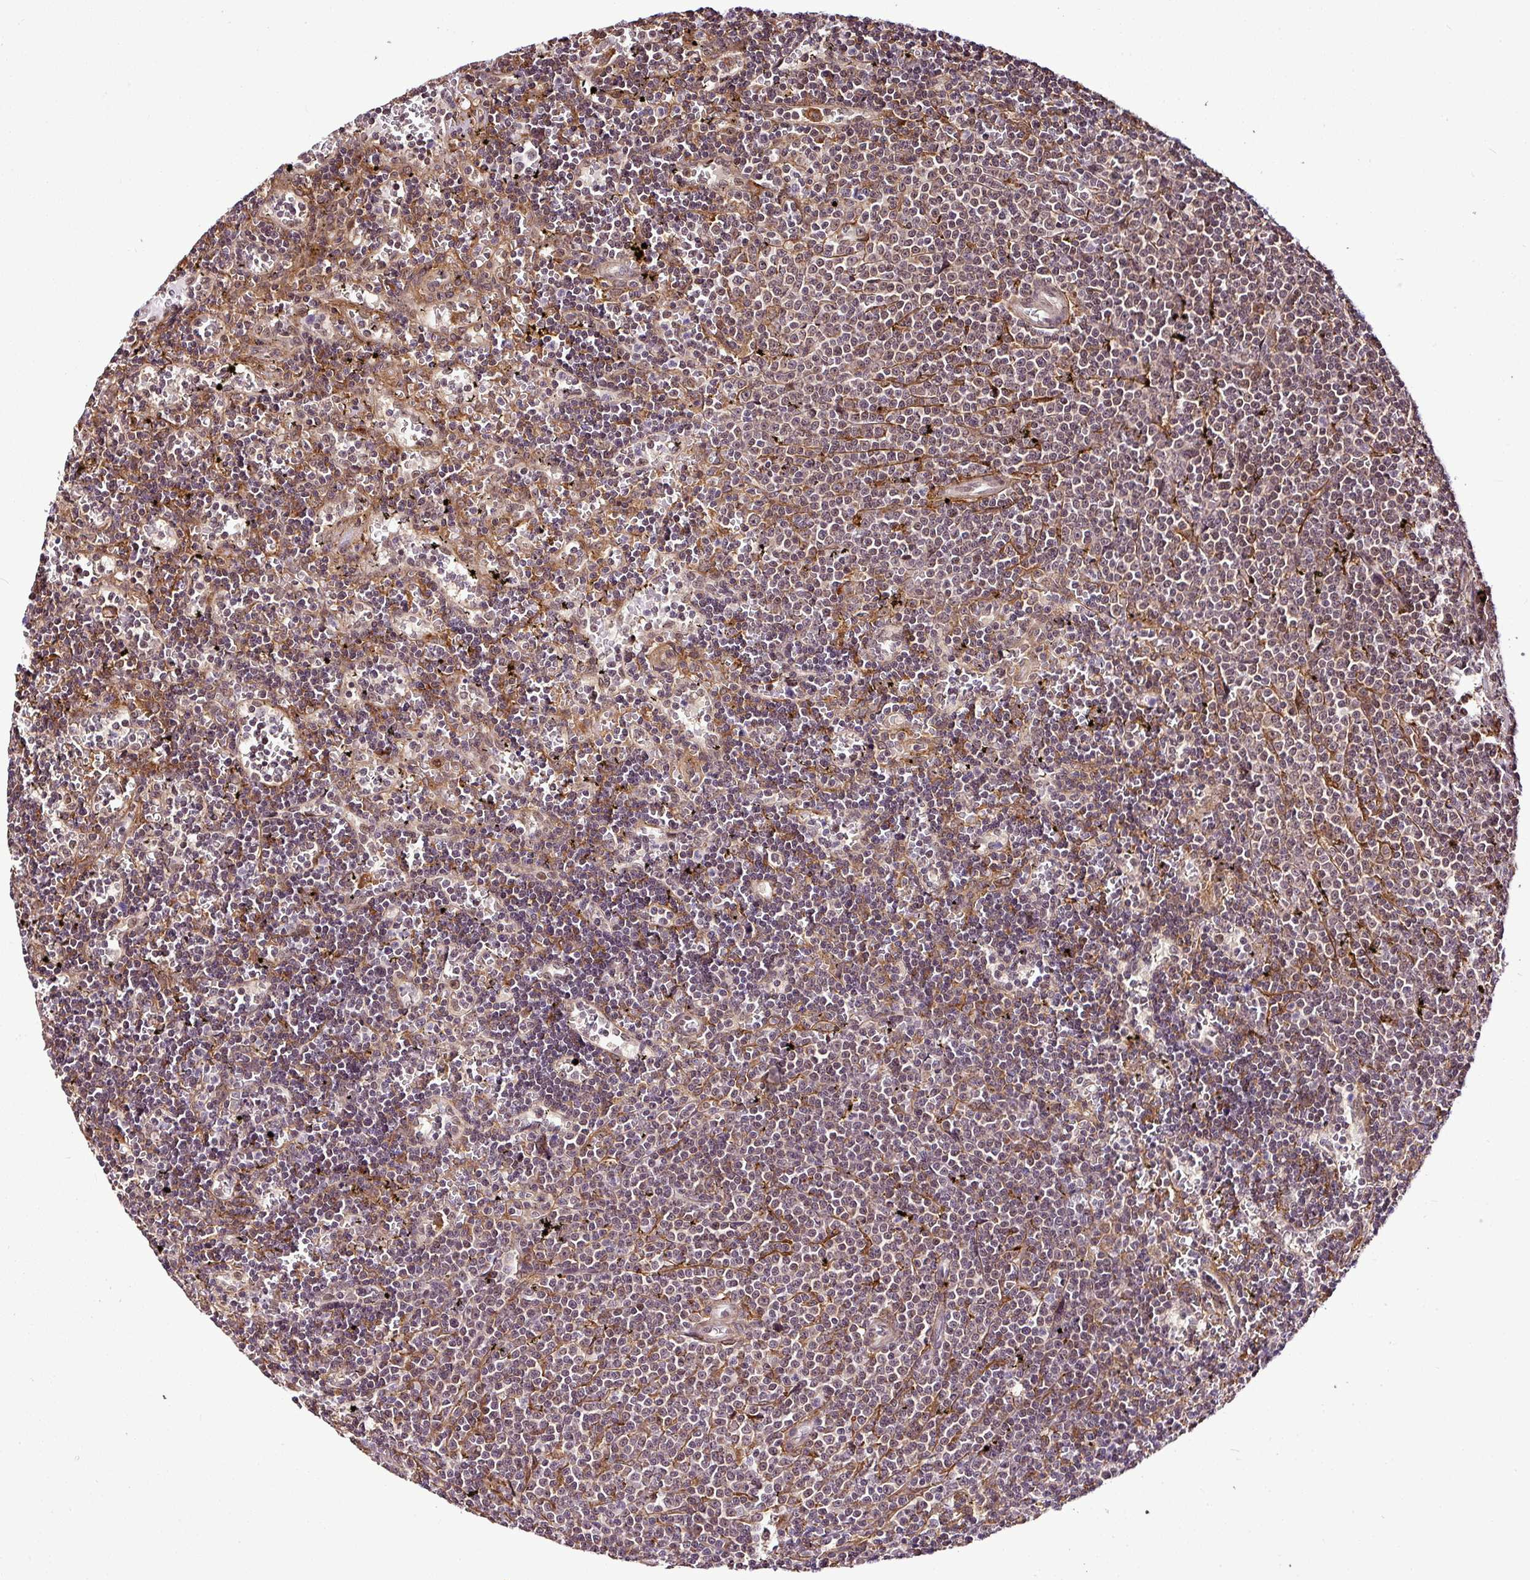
{"staining": {"intensity": "negative", "quantity": "none", "location": "none"}, "tissue": "lymphoma", "cell_type": "Tumor cells", "image_type": "cancer", "snomed": [{"axis": "morphology", "description": "Malignant lymphoma, non-Hodgkin's type, Low grade"}, {"axis": "topography", "description": "Spleen"}], "caption": "IHC histopathology image of human low-grade malignant lymphoma, non-Hodgkin's type stained for a protein (brown), which reveals no expression in tumor cells.", "gene": "FAM153A", "patient": {"sex": "male", "age": 60}}